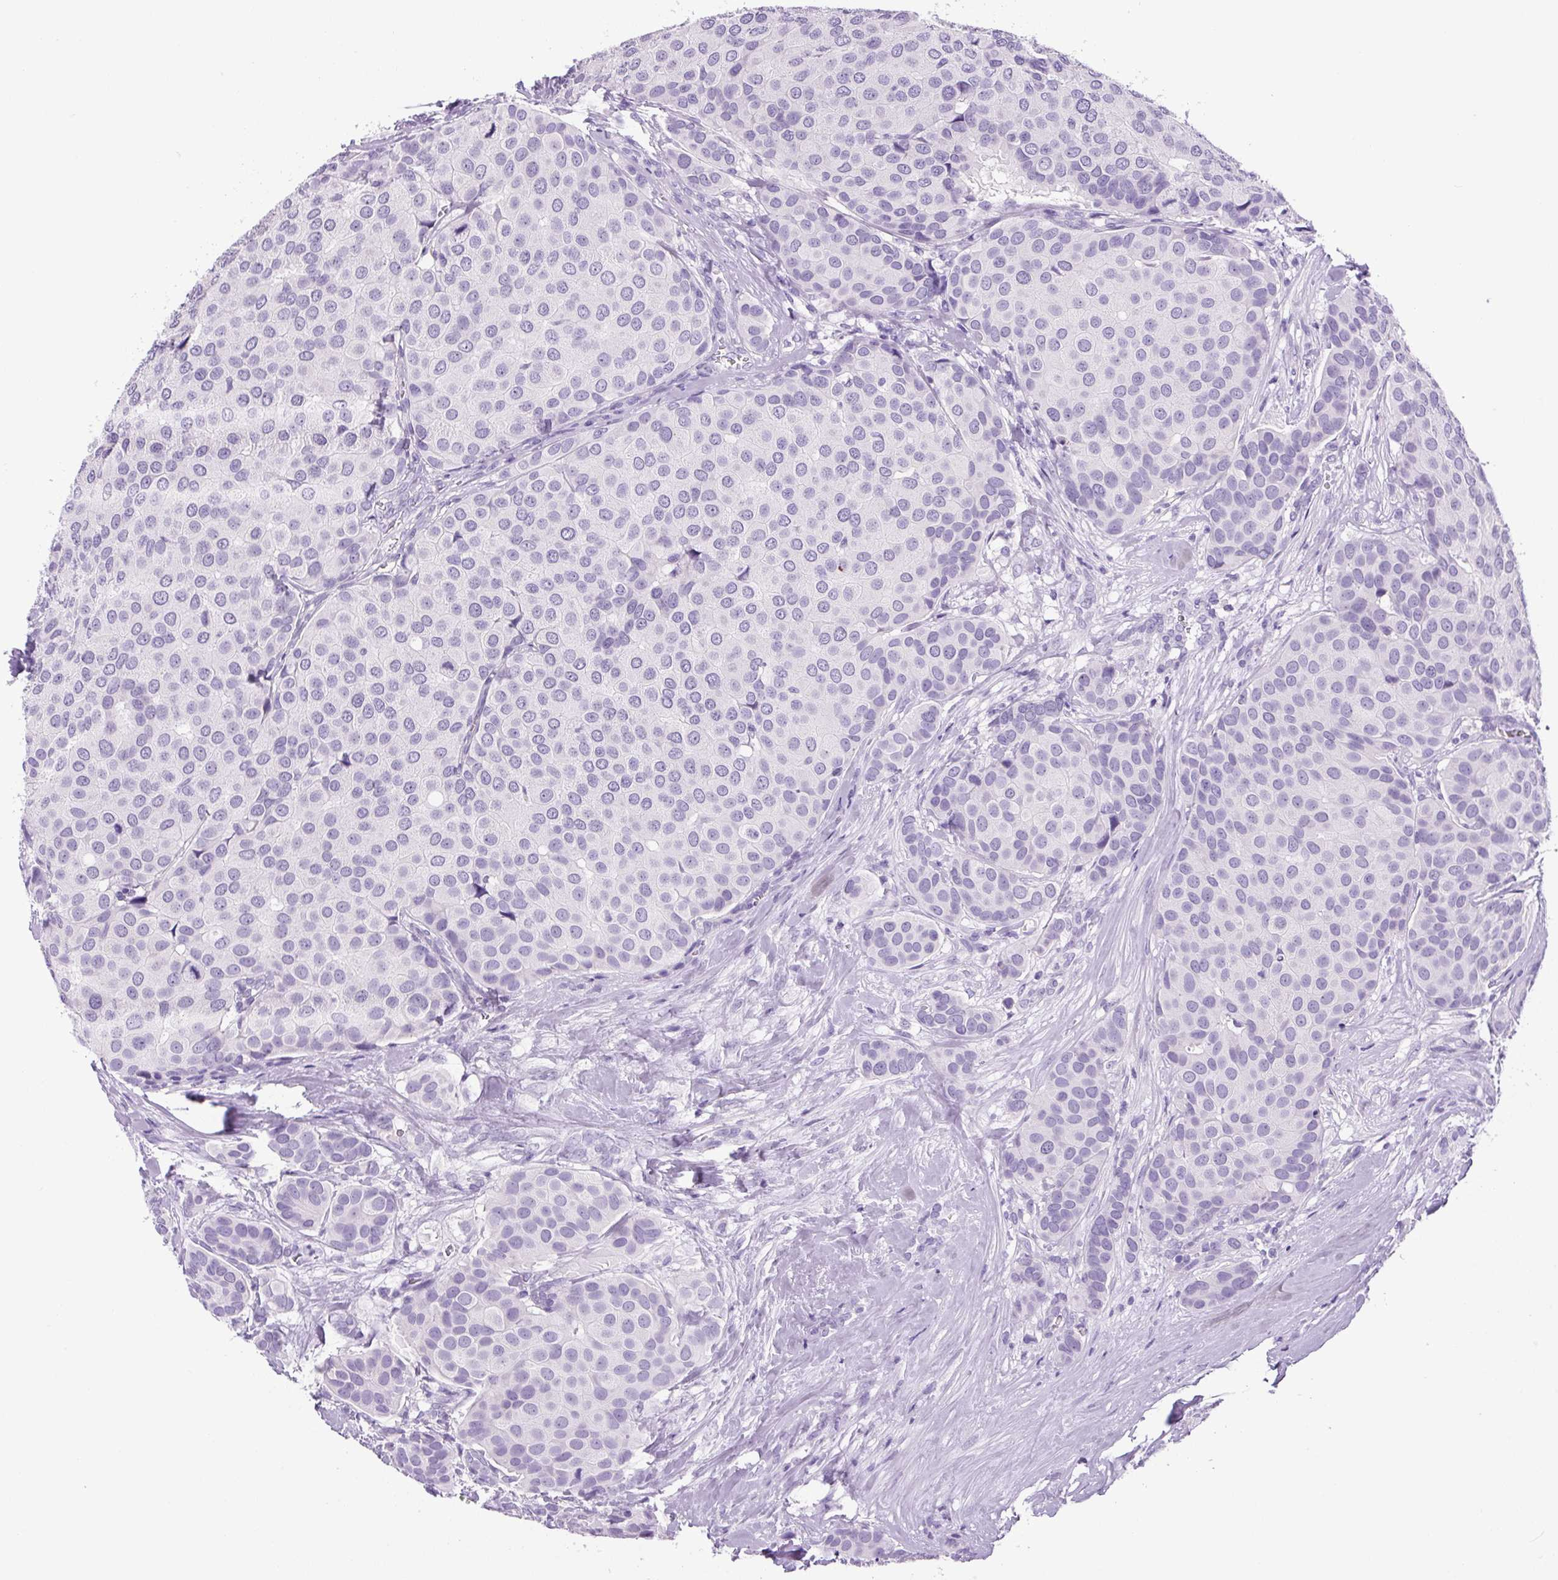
{"staining": {"intensity": "negative", "quantity": "none", "location": "none"}, "tissue": "breast cancer", "cell_type": "Tumor cells", "image_type": "cancer", "snomed": [{"axis": "morphology", "description": "Duct carcinoma"}, {"axis": "topography", "description": "Breast"}], "caption": "An immunohistochemistry micrograph of breast cancer is shown. There is no staining in tumor cells of breast cancer. Brightfield microscopy of immunohistochemistry stained with DAB (3,3'-diaminobenzidine) (brown) and hematoxylin (blue), captured at high magnification.", "gene": "CHGA", "patient": {"sex": "female", "age": 70}}